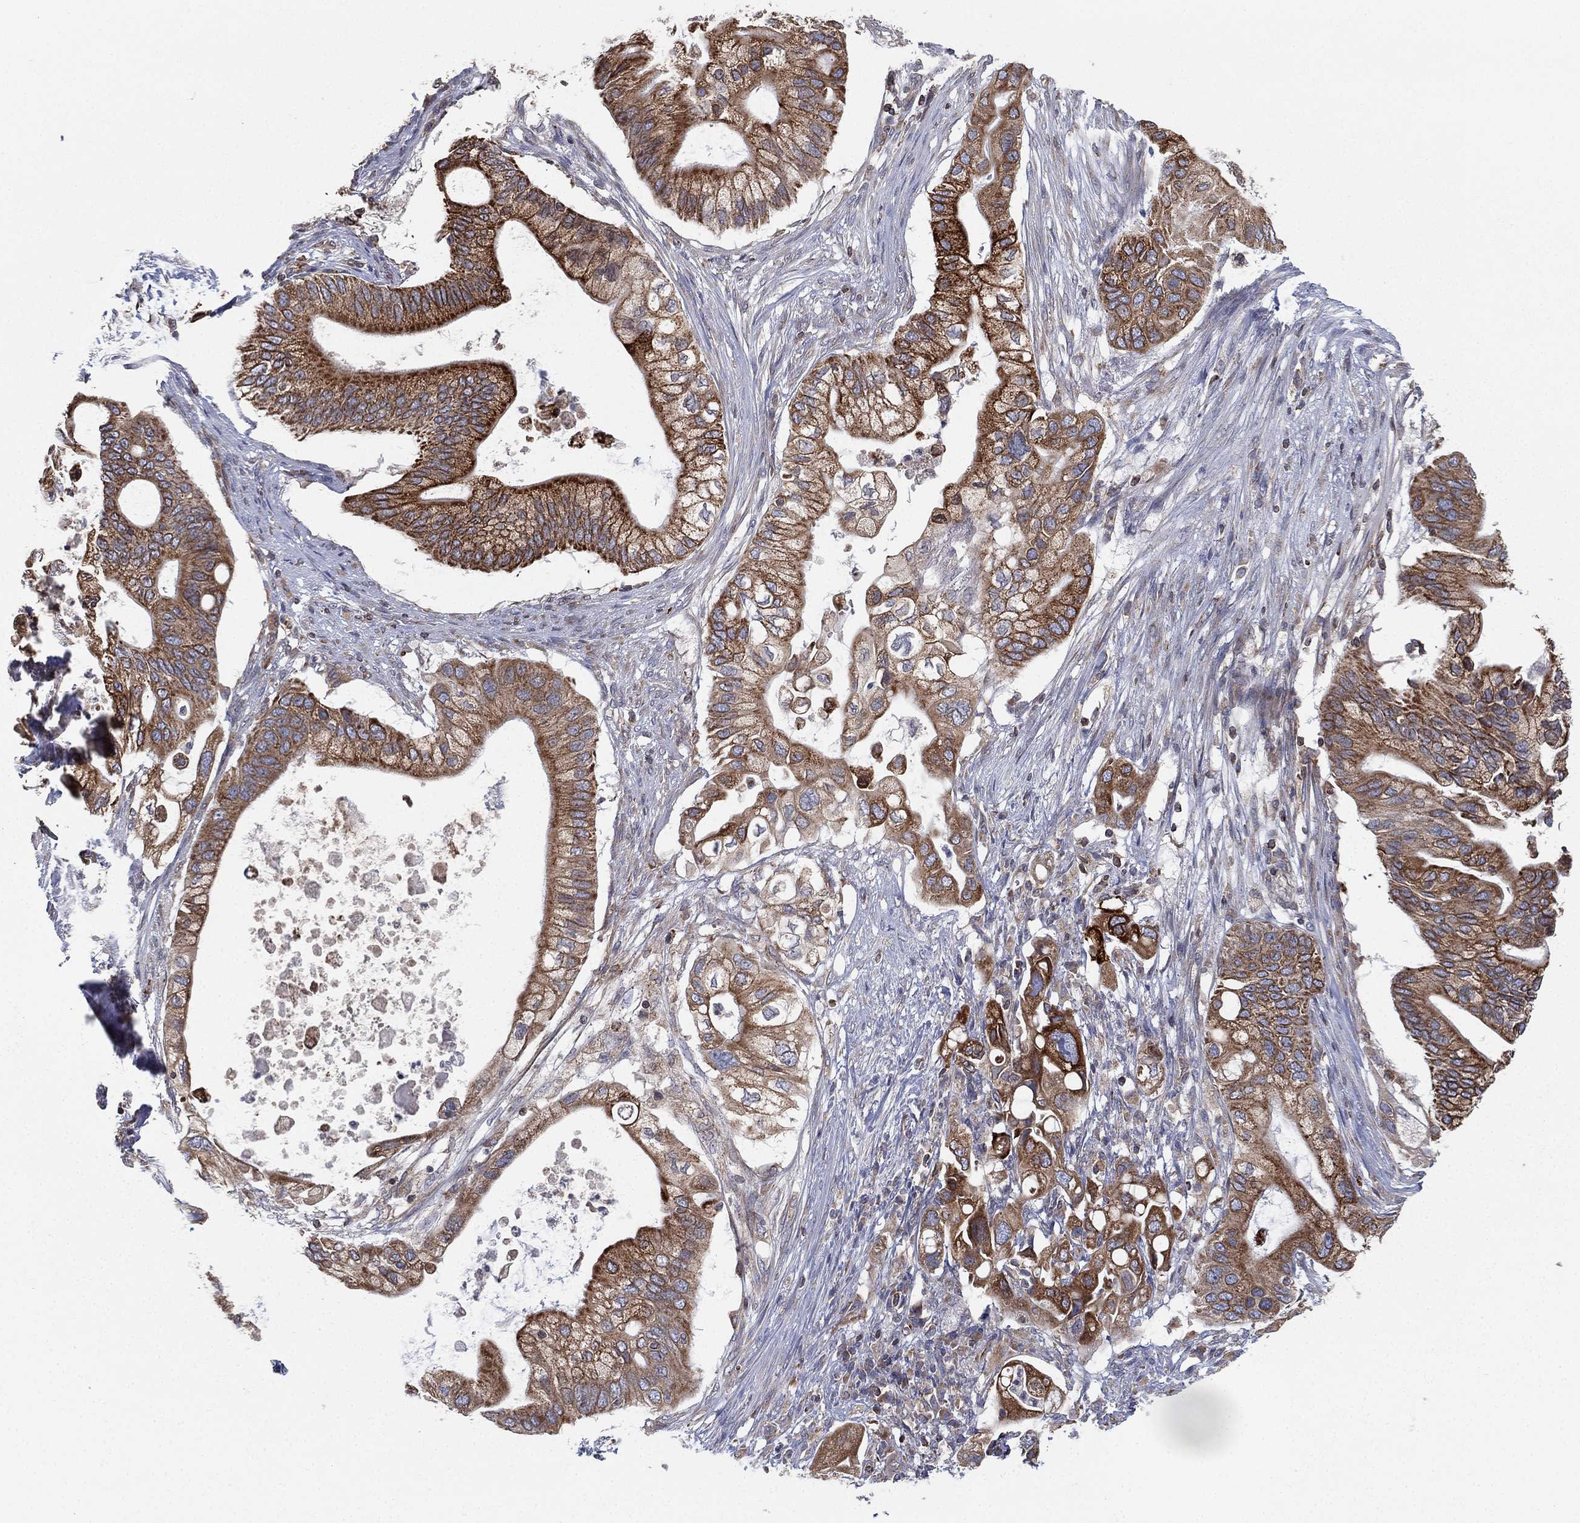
{"staining": {"intensity": "moderate", "quantity": "<25%", "location": "cytoplasmic/membranous"}, "tissue": "pancreatic cancer", "cell_type": "Tumor cells", "image_type": "cancer", "snomed": [{"axis": "morphology", "description": "Adenocarcinoma, NOS"}, {"axis": "topography", "description": "Pancreas"}], "caption": "Immunohistochemical staining of pancreatic cancer (adenocarcinoma) demonstrates low levels of moderate cytoplasmic/membranous protein positivity in approximately <25% of tumor cells.", "gene": "CYB5B", "patient": {"sex": "female", "age": 72}}